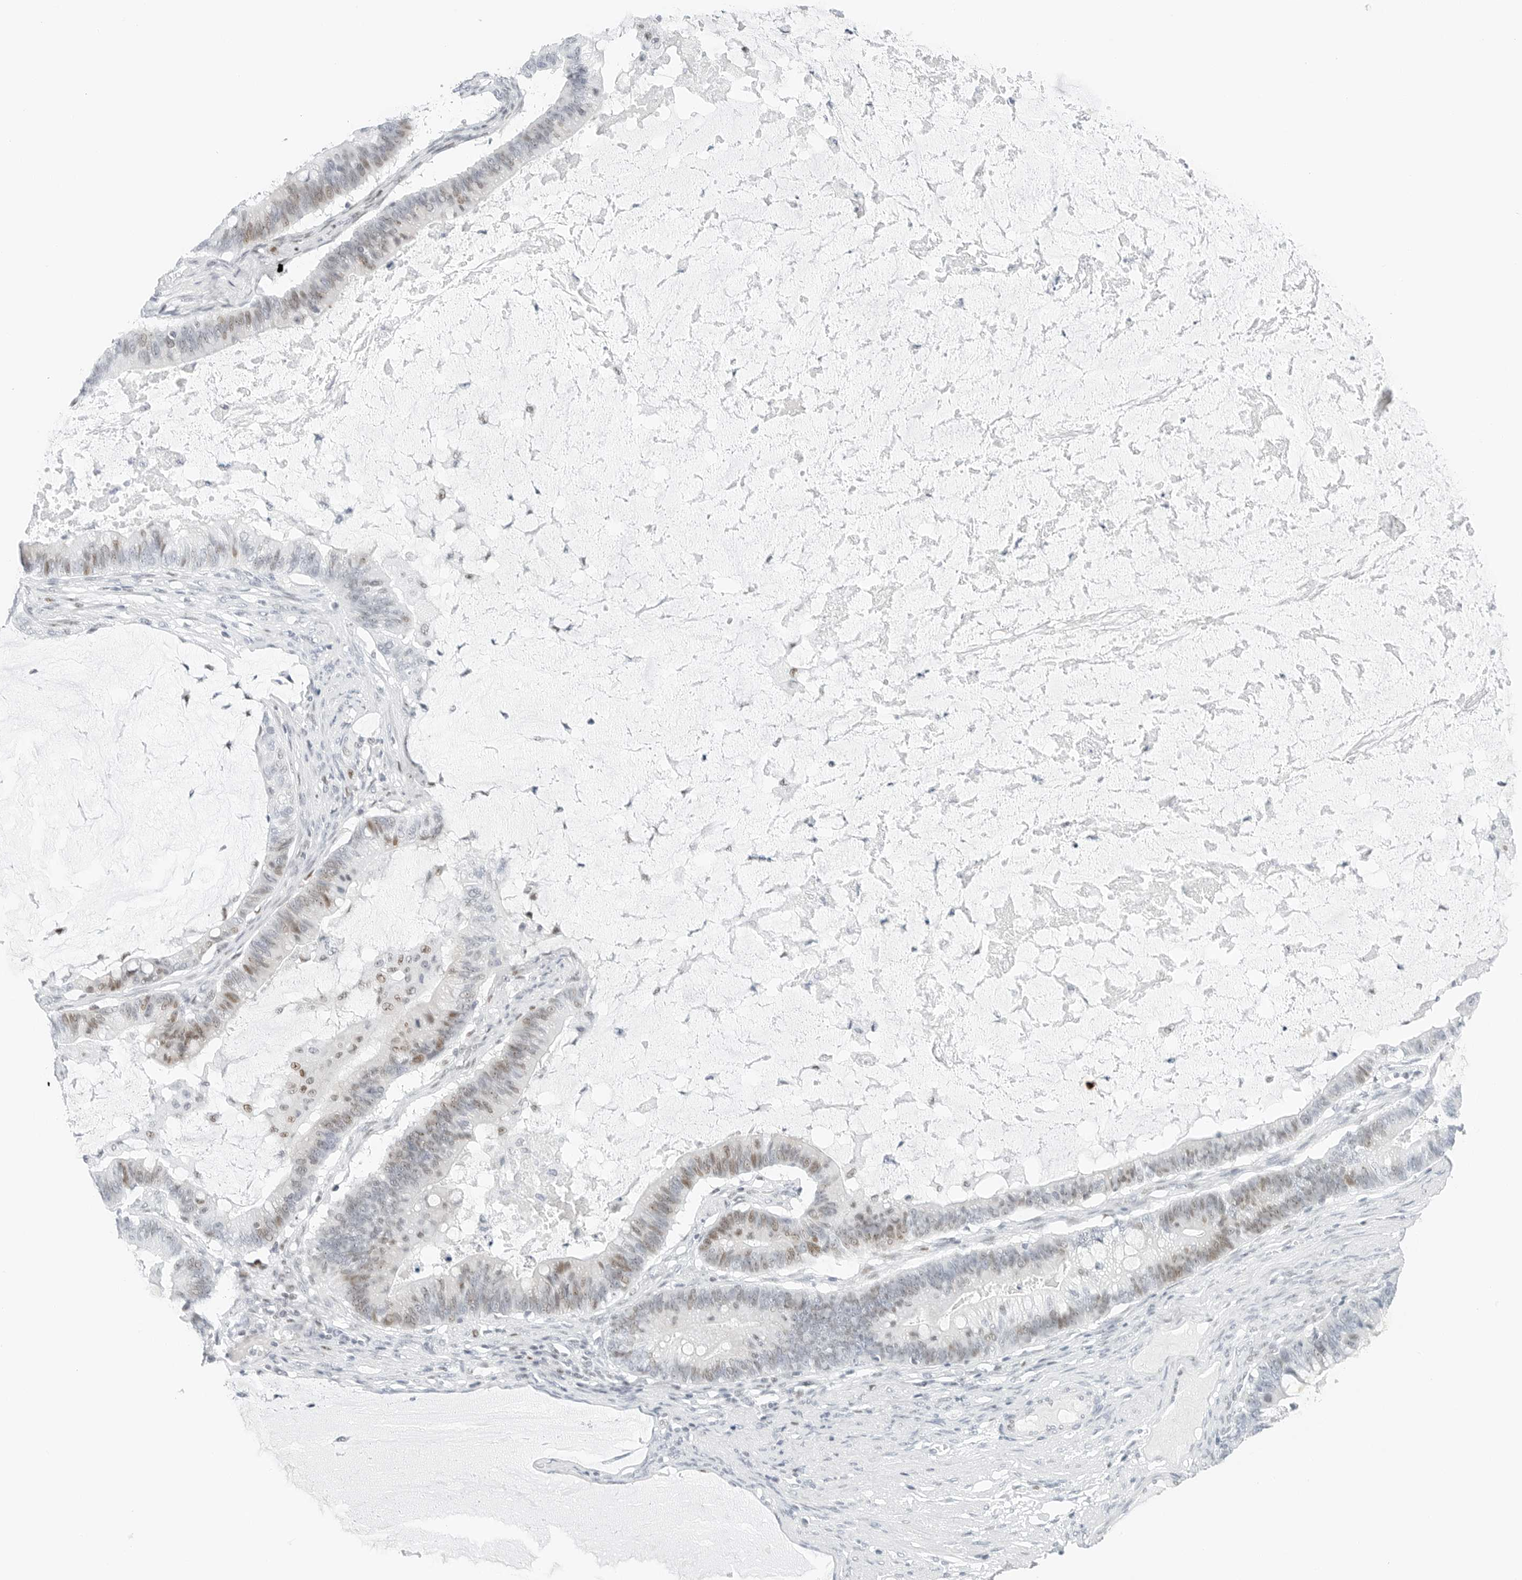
{"staining": {"intensity": "moderate", "quantity": "<25%", "location": "nuclear"}, "tissue": "ovarian cancer", "cell_type": "Tumor cells", "image_type": "cancer", "snomed": [{"axis": "morphology", "description": "Cystadenocarcinoma, mucinous, NOS"}, {"axis": "topography", "description": "Ovary"}], "caption": "Moderate nuclear protein positivity is identified in about <25% of tumor cells in ovarian cancer.", "gene": "NTMT2", "patient": {"sex": "female", "age": 61}}